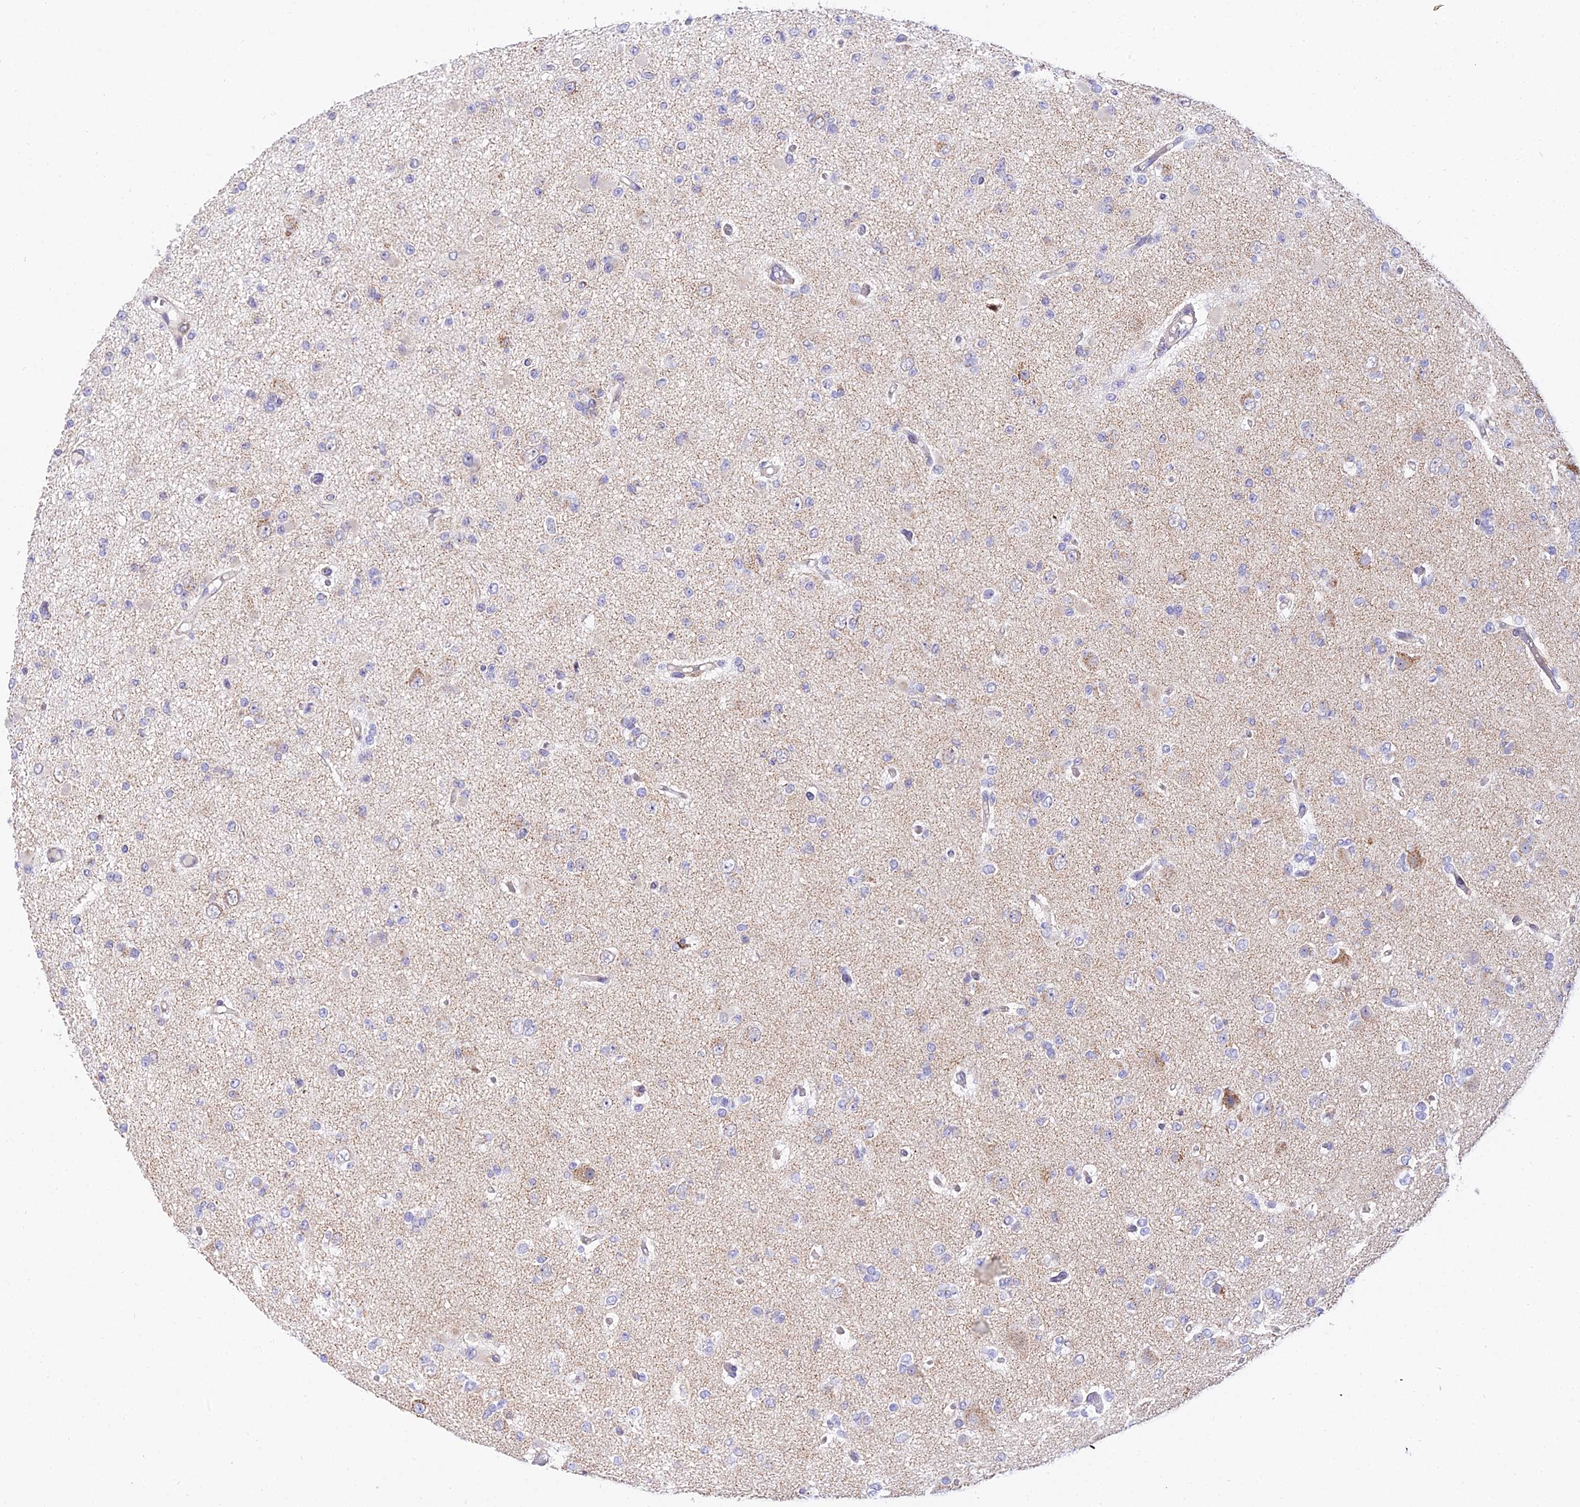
{"staining": {"intensity": "negative", "quantity": "none", "location": "none"}, "tissue": "glioma", "cell_type": "Tumor cells", "image_type": "cancer", "snomed": [{"axis": "morphology", "description": "Glioma, malignant, Low grade"}, {"axis": "topography", "description": "Brain"}], "caption": "This photomicrograph is of glioma stained with immunohistochemistry (IHC) to label a protein in brown with the nuclei are counter-stained blue. There is no expression in tumor cells. (DAB (3,3'-diaminobenzidine) IHC with hematoxylin counter stain).", "gene": "ATP5PB", "patient": {"sex": "female", "age": 22}}